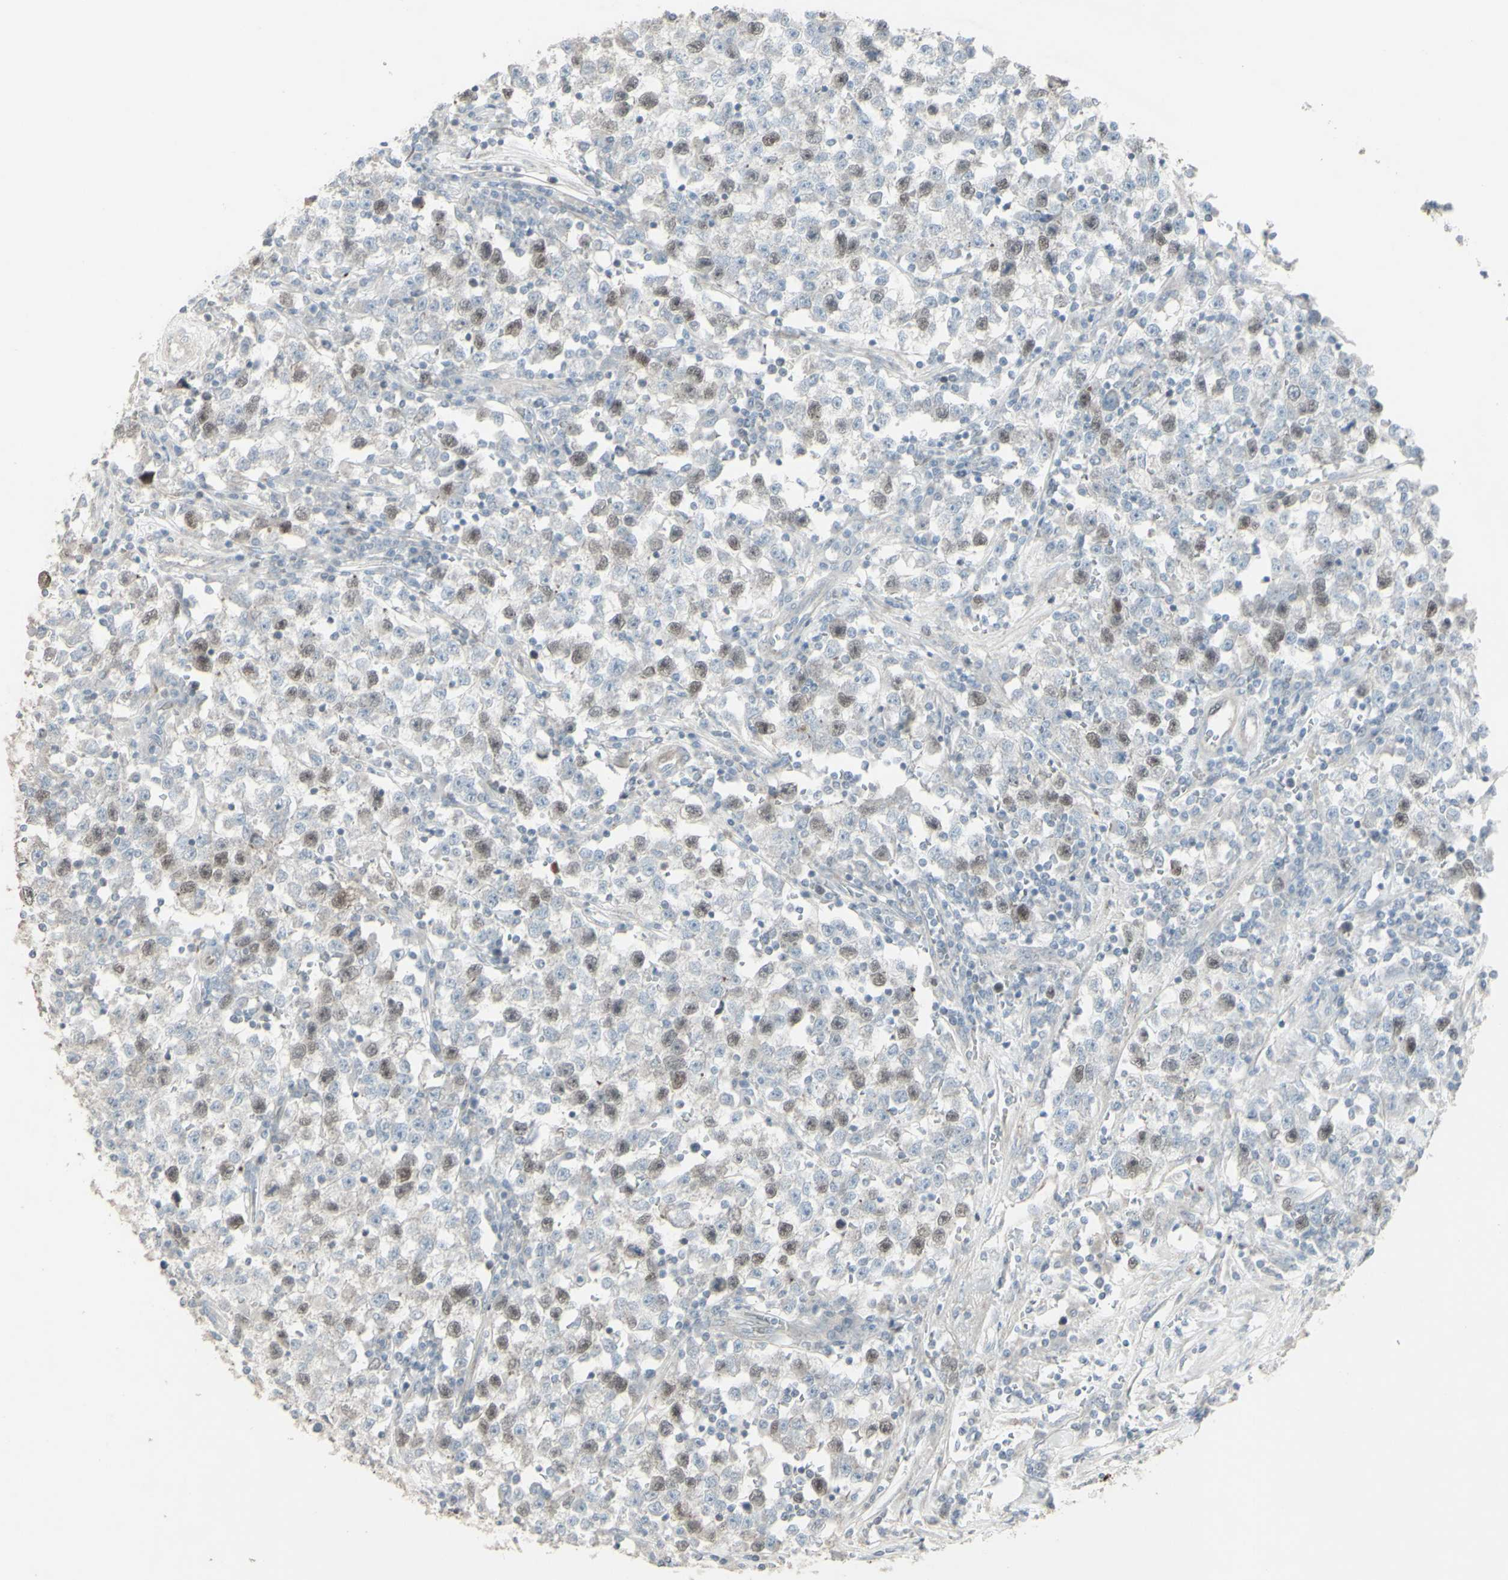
{"staining": {"intensity": "weak", "quantity": "<25%", "location": "nuclear"}, "tissue": "testis cancer", "cell_type": "Tumor cells", "image_type": "cancer", "snomed": [{"axis": "morphology", "description": "Seminoma, NOS"}, {"axis": "topography", "description": "Testis"}], "caption": "Protein analysis of testis seminoma demonstrates no significant expression in tumor cells. (DAB immunohistochemistry (IHC), high magnification).", "gene": "GMNN", "patient": {"sex": "male", "age": 22}}